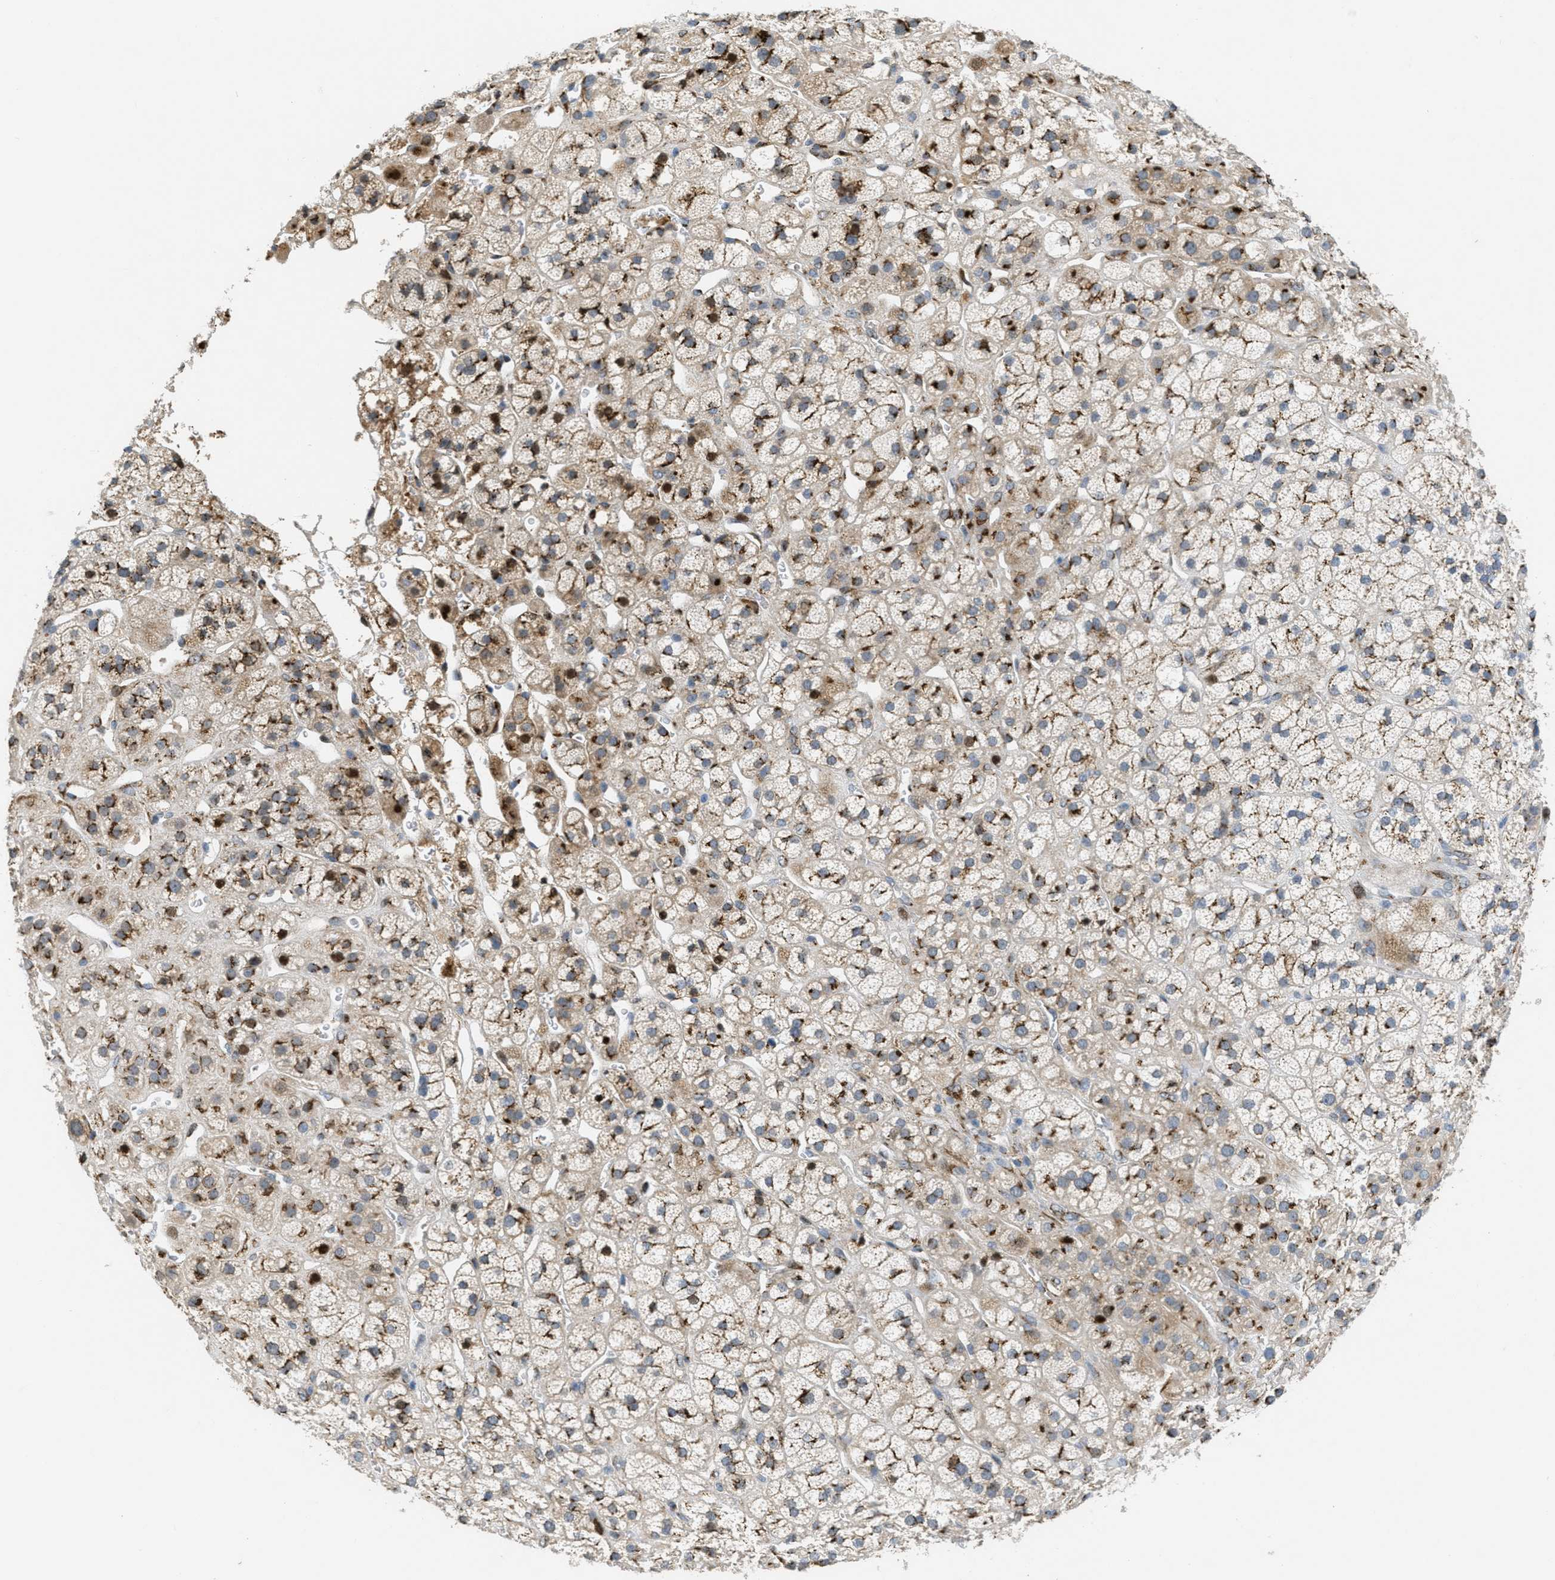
{"staining": {"intensity": "moderate", "quantity": ">75%", "location": "cytoplasmic/membranous,nuclear"}, "tissue": "adrenal gland", "cell_type": "Glandular cells", "image_type": "normal", "snomed": [{"axis": "morphology", "description": "Normal tissue, NOS"}, {"axis": "topography", "description": "Adrenal gland"}], "caption": "This is a histology image of immunohistochemistry (IHC) staining of unremarkable adrenal gland, which shows moderate positivity in the cytoplasmic/membranous,nuclear of glandular cells.", "gene": "ZFPL1", "patient": {"sex": "male", "age": 56}}